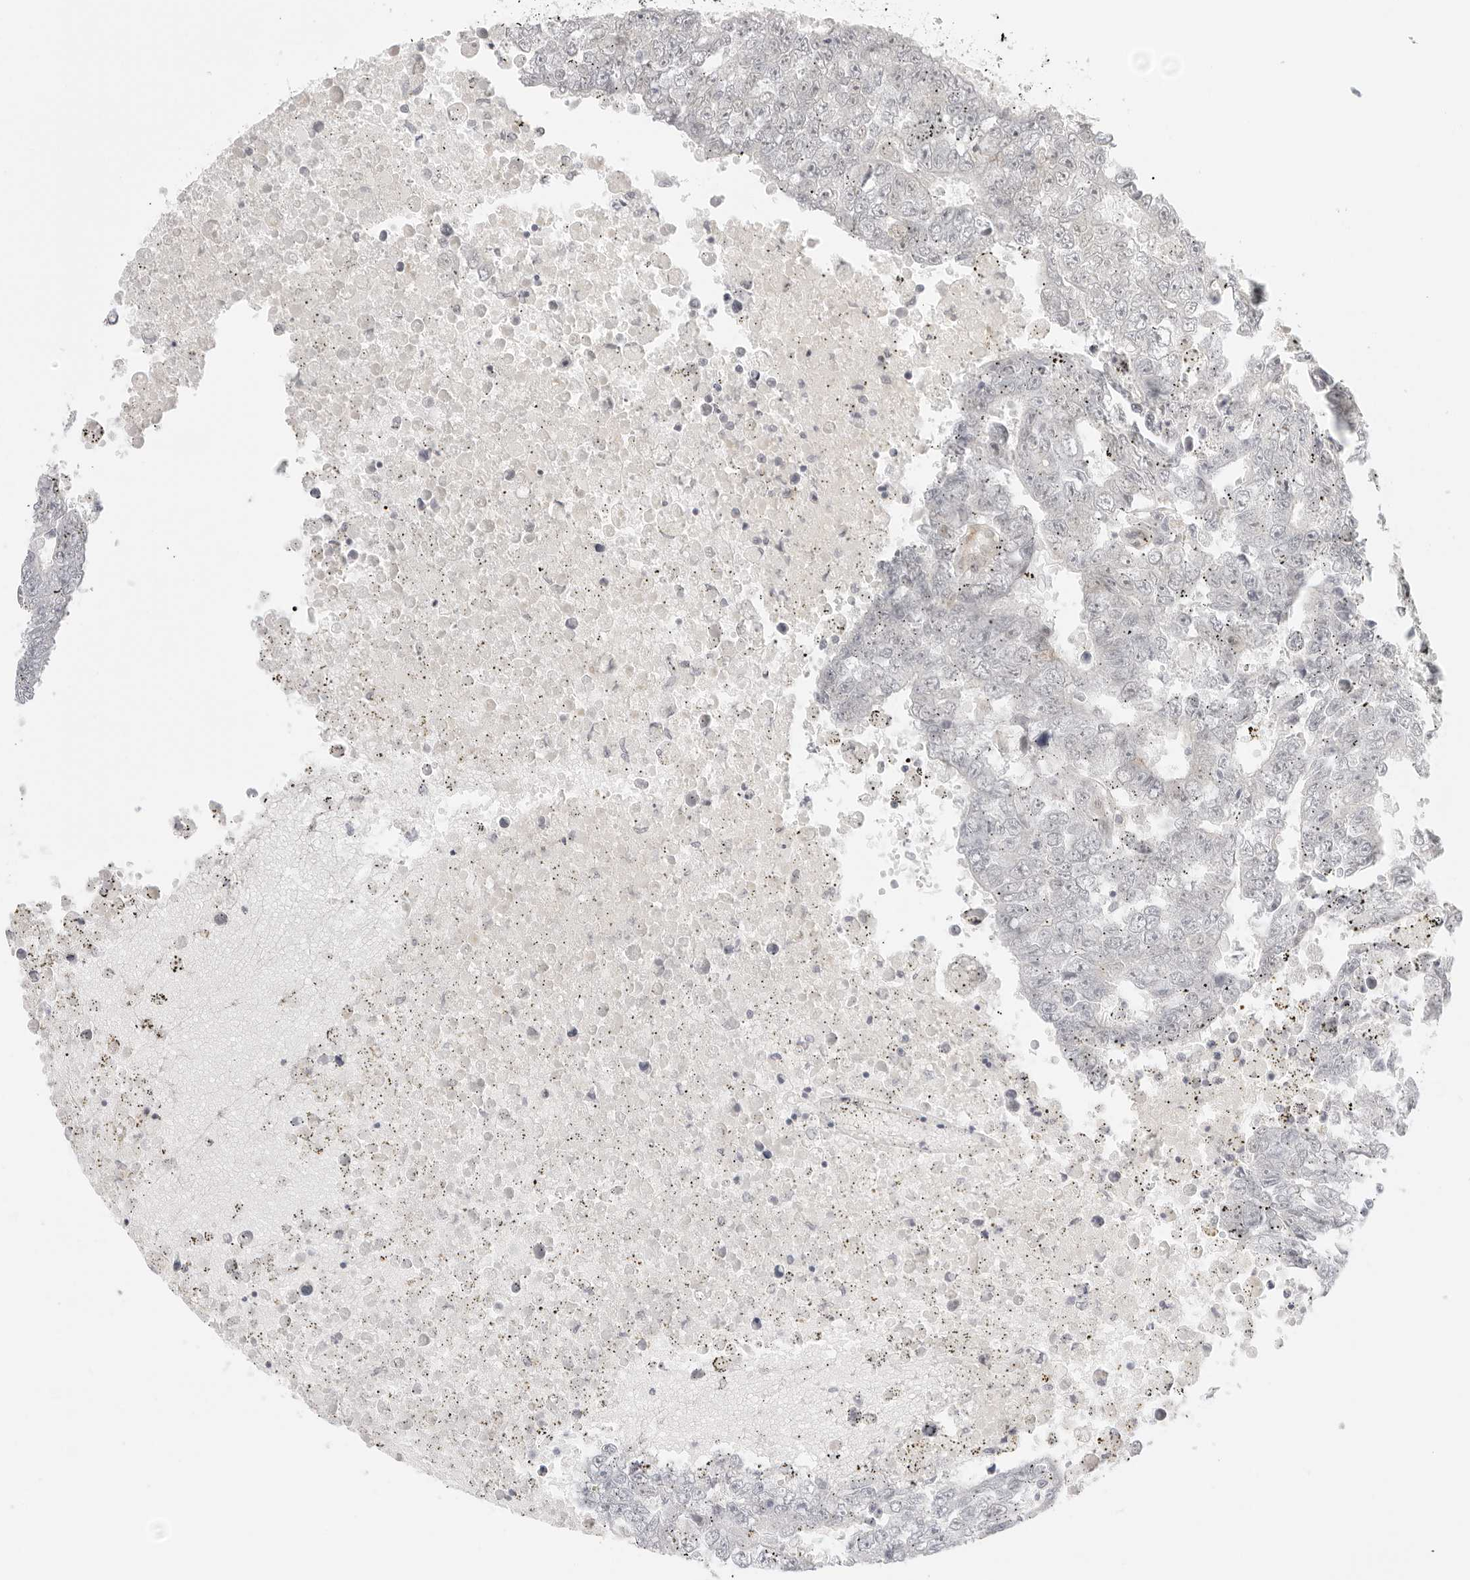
{"staining": {"intensity": "negative", "quantity": "none", "location": "none"}, "tissue": "testis cancer", "cell_type": "Tumor cells", "image_type": "cancer", "snomed": [{"axis": "morphology", "description": "Carcinoma, Embryonal, NOS"}, {"axis": "topography", "description": "Testis"}], "caption": "Embryonal carcinoma (testis) was stained to show a protein in brown. There is no significant positivity in tumor cells. Nuclei are stained in blue.", "gene": "MED18", "patient": {"sex": "male", "age": 25}}